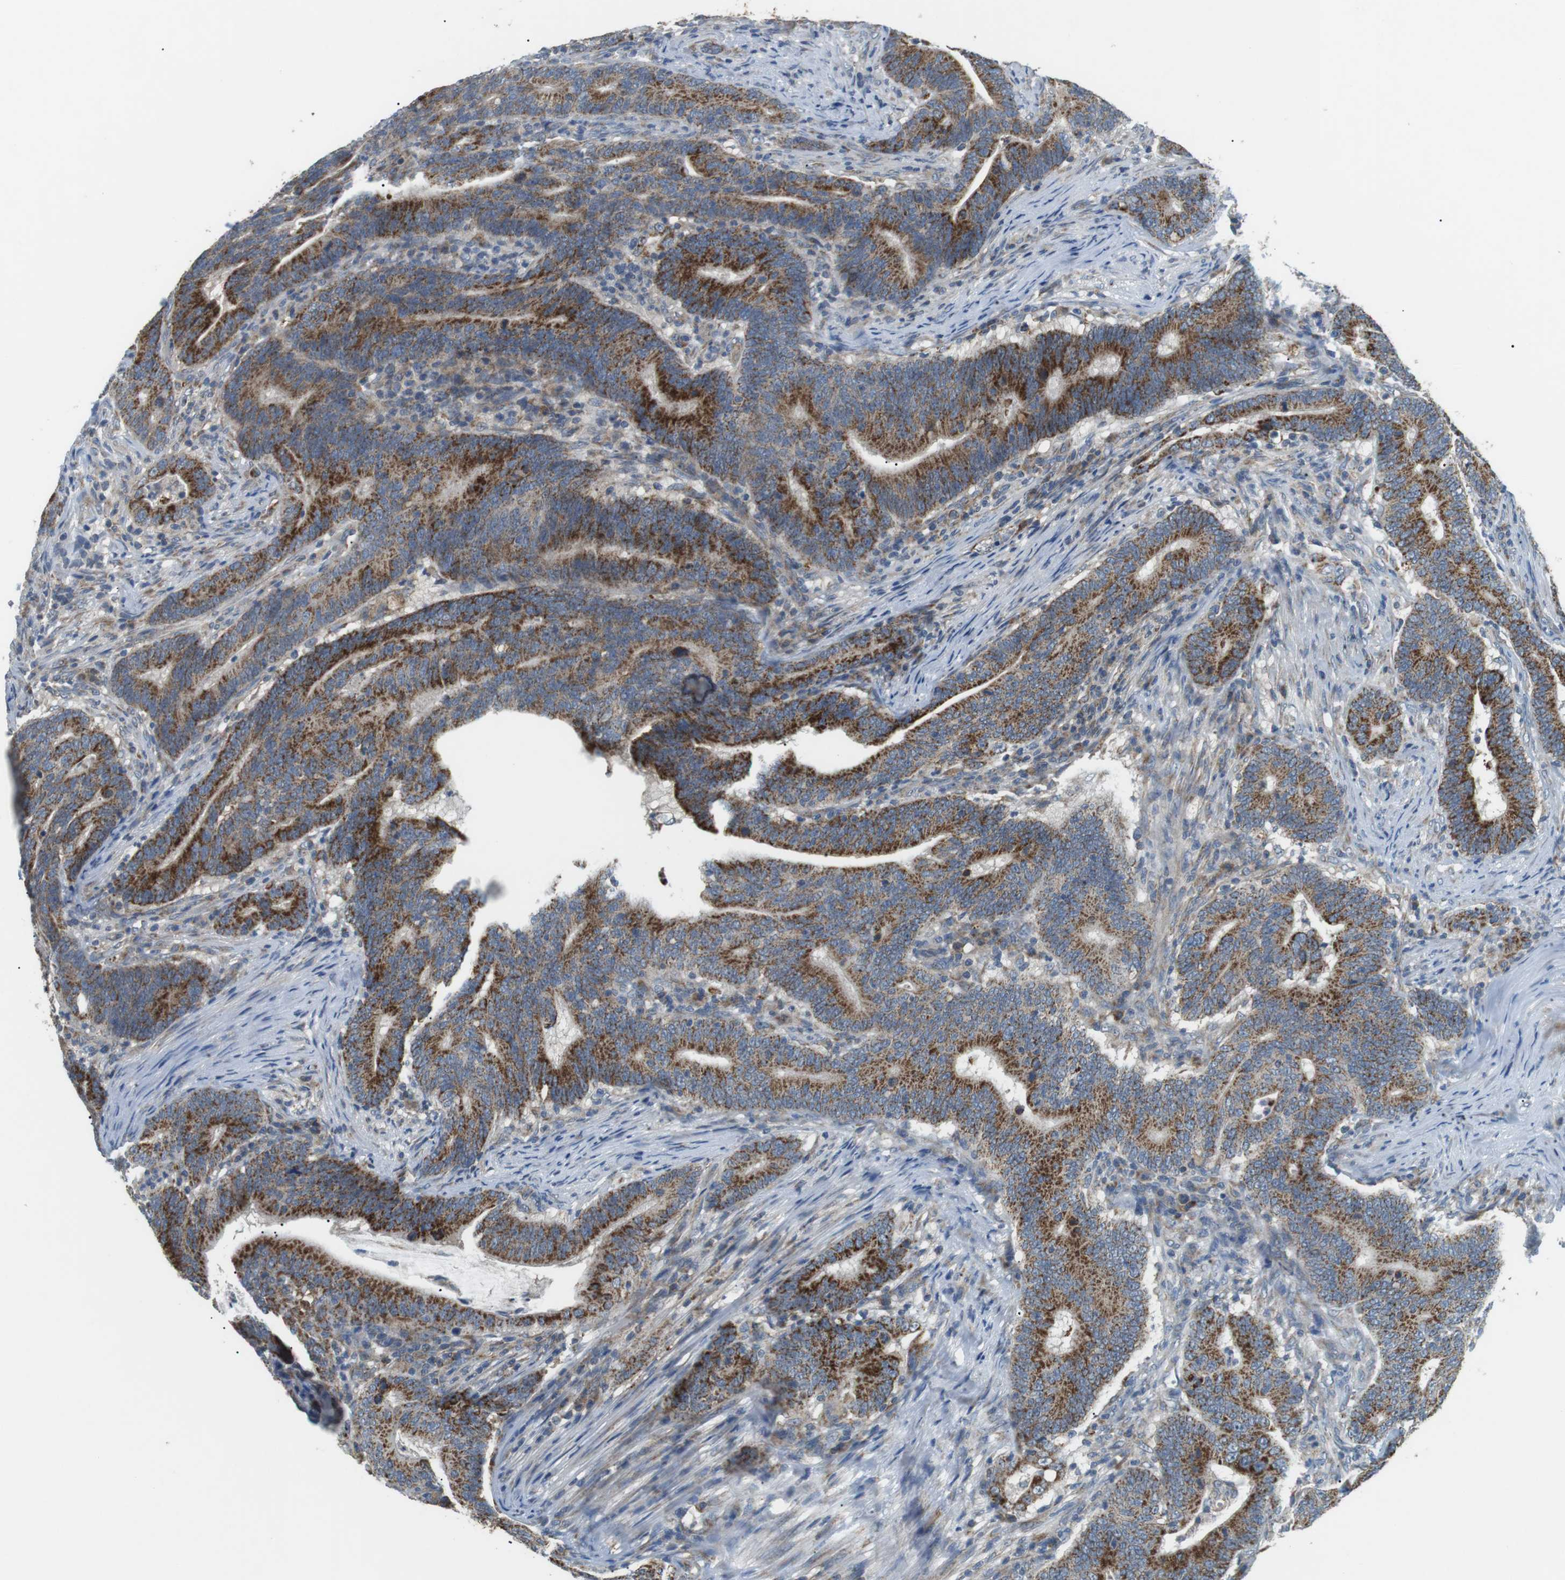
{"staining": {"intensity": "moderate", "quantity": ">75%", "location": "cytoplasmic/membranous"}, "tissue": "colorectal cancer", "cell_type": "Tumor cells", "image_type": "cancer", "snomed": [{"axis": "morphology", "description": "Normal tissue, NOS"}, {"axis": "morphology", "description": "Adenocarcinoma, NOS"}, {"axis": "topography", "description": "Colon"}], "caption": "Protein expression analysis of colorectal cancer (adenocarcinoma) demonstrates moderate cytoplasmic/membranous expression in approximately >75% of tumor cells. The protein of interest is stained brown, and the nuclei are stained in blue (DAB (3,3'-diaminobenzidine) IHC with brightfield microscopy, high magnification).", "gene": "BACE1", "patient": {"sex": "female", "age": 66}}